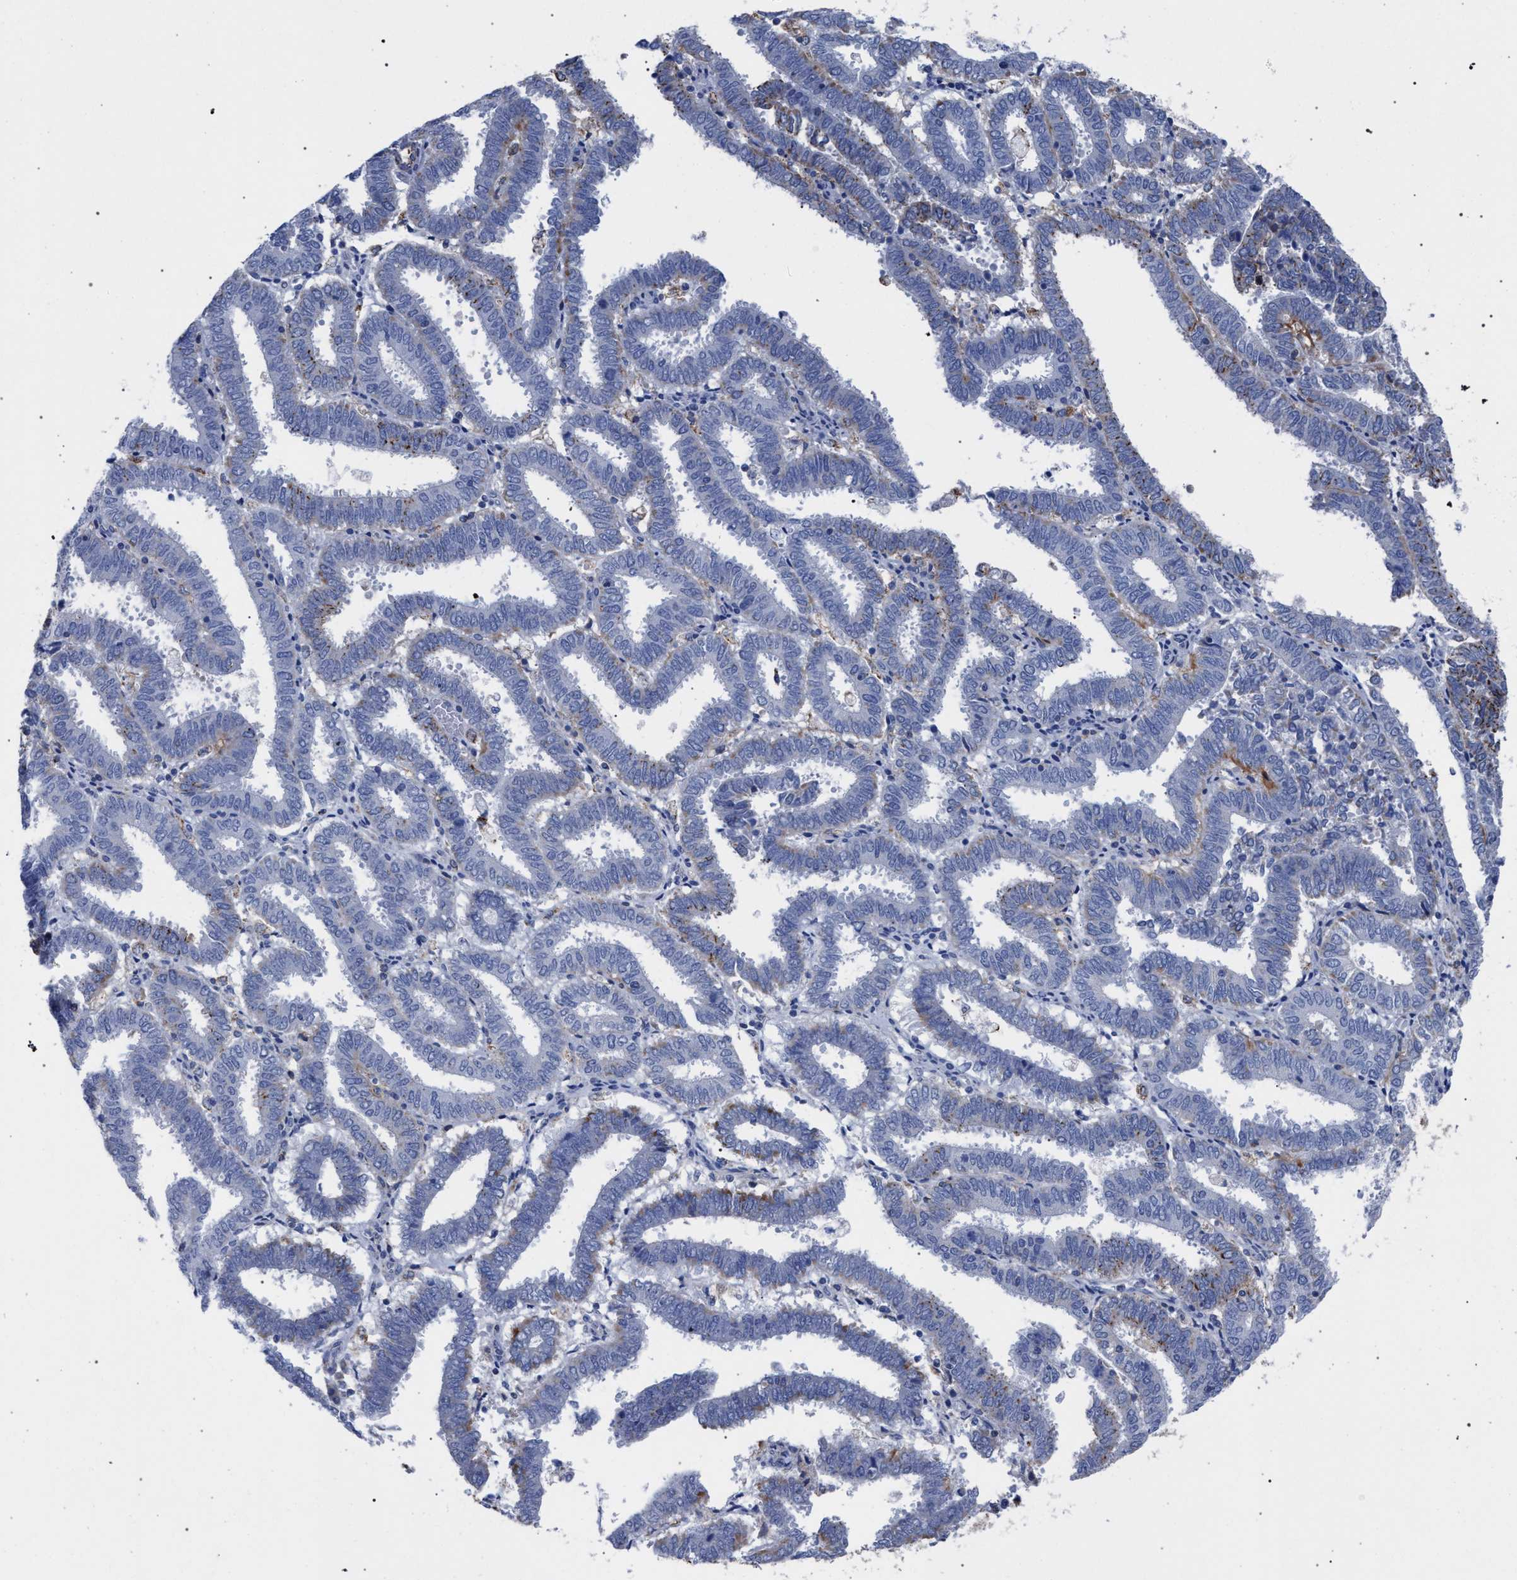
{"staining": {"intensity": "strong", "quantity": "25%-75%", "location": "cytoplasmic/membranous"}, "tissue": "endometrial cancer", "cell_type": "Tumor cells", "image_type": "cancer", "snomed": [{"axis": "morphology", "description": "Adenocarcinoma, NOS"}, {"axis": "topography", "description": "Uterus"}], "caption": "Strong cytoplasmic/membranous expression is present in about 25%-75% of tumor cells in endometrial adenocarcinoma.", "gene": "ACADS", "patient": {"sex": "female", "age": 83}}